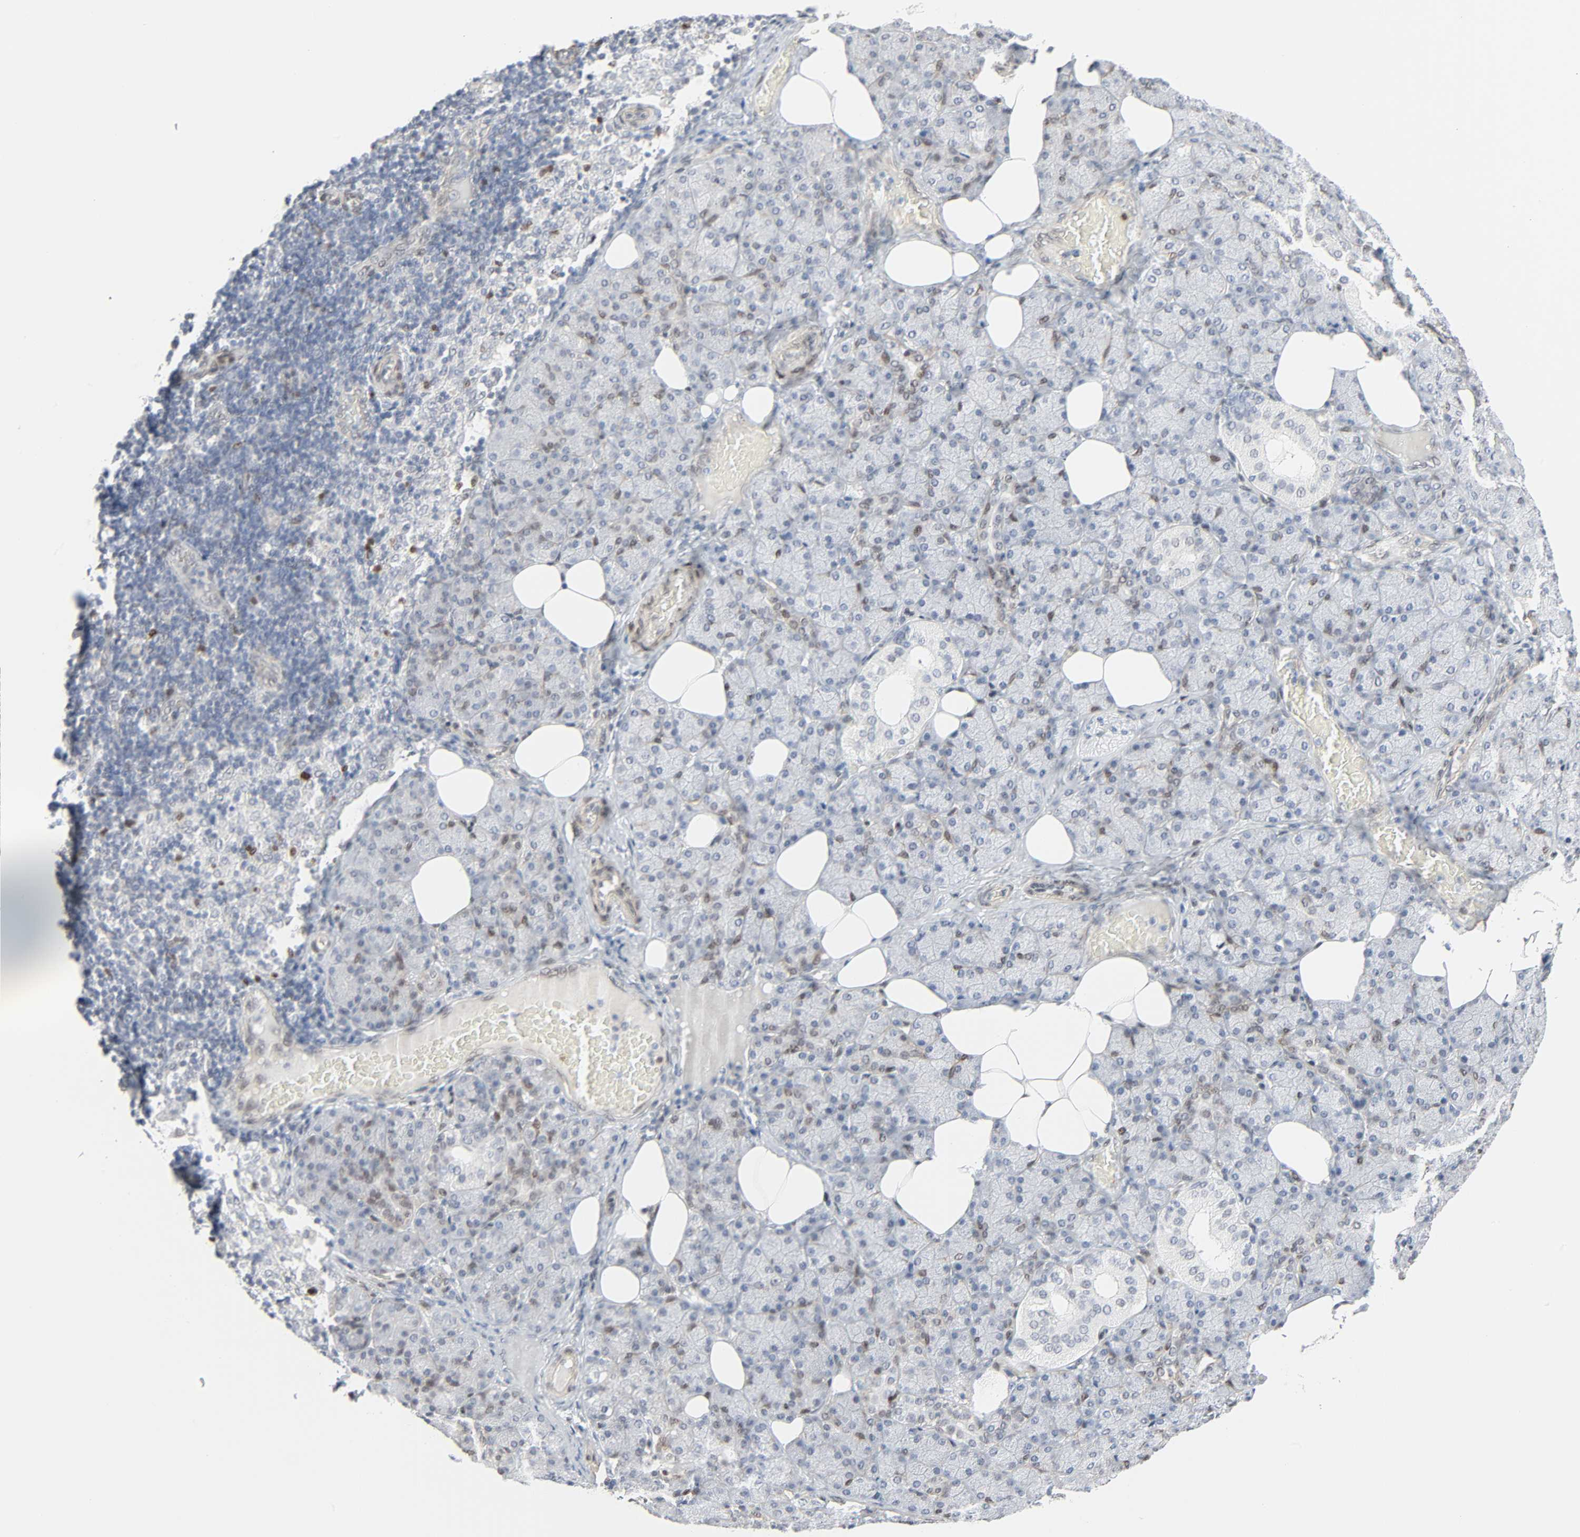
{"staining": {"intensity": "moderate", "quantity": "<25%", "location": "nuclear"}, "tissue": "salivary gland", "cell_type": "Glandular cells", "image_type": "normal", "snomed": [{"axis": "morphology", "description": "Normal tissue, NOS"}, {"axis": "topography", "description": "Lymph node"}, {"axis": "topography", "description": "Salivary gland"}], "caption": "Immunohistochemical staining of unremarkable human salivary gland shows moderate nuclear protein staining in approximately <25% of glandular cells.", "gene": "ZBTB16", "patient": {"sex": "male", "age": 8}}